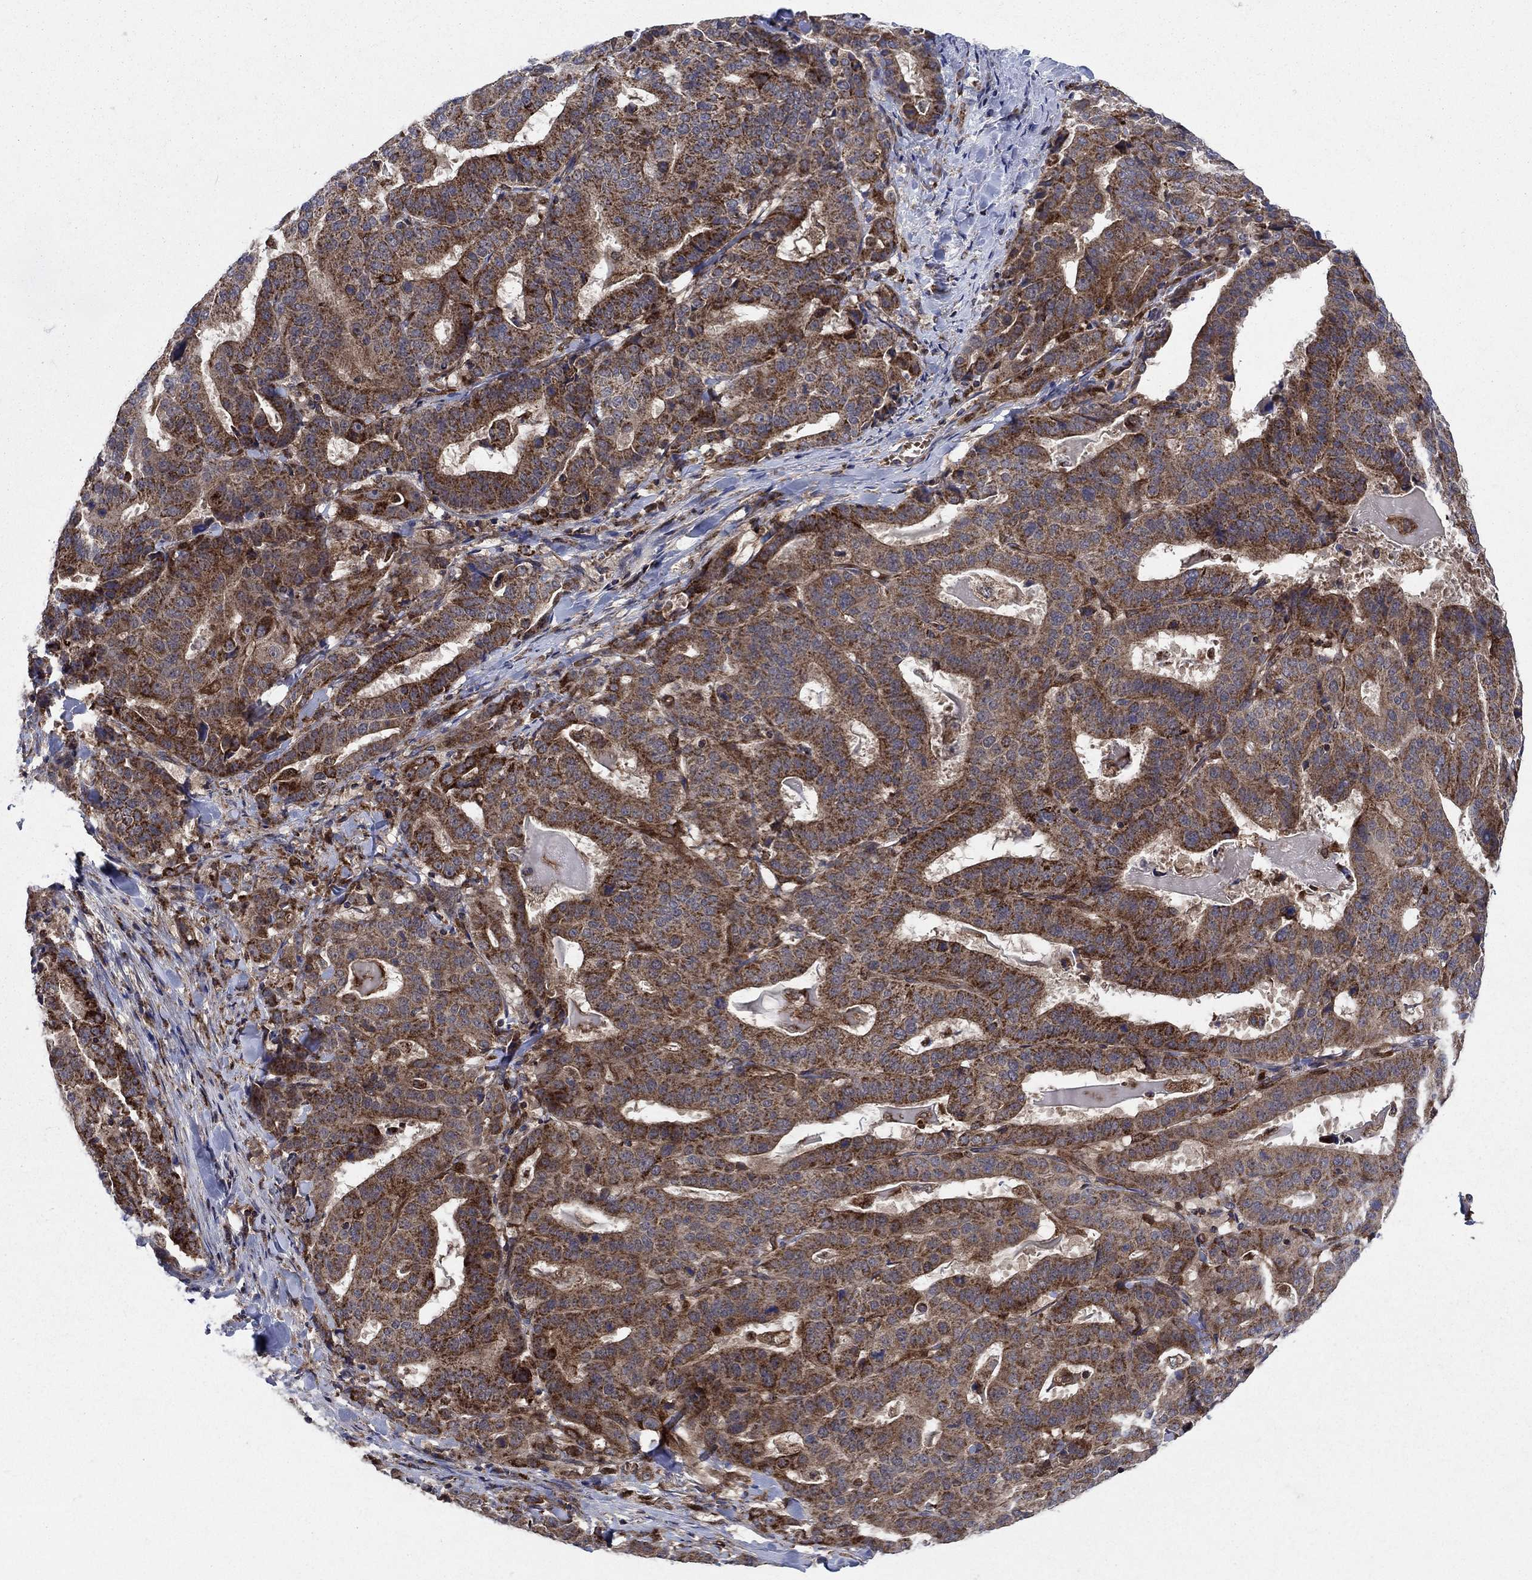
{"staining": {"intensity": "strong", "quantity": "25%-75%", "location": "cytoplasmic/membranous"}, "tissue": "stomach cancer", "cell_type": "Tumor cells", "image_type": "cancer", "snomed": [{"axis": "morphology", "description": "Adenocarcinoma, NOS"}, {"axis": "topography", "description": "Stomach"}], "caption": "Immunohistochemical staining of human stomach adenocarcinoma demonstrates high levels of strong cytoplasmic/membranous positivity in about 25%-75% of tumor cells.", "gene": "RNF19B", "patient": {"sex": "male", "age": 48}}